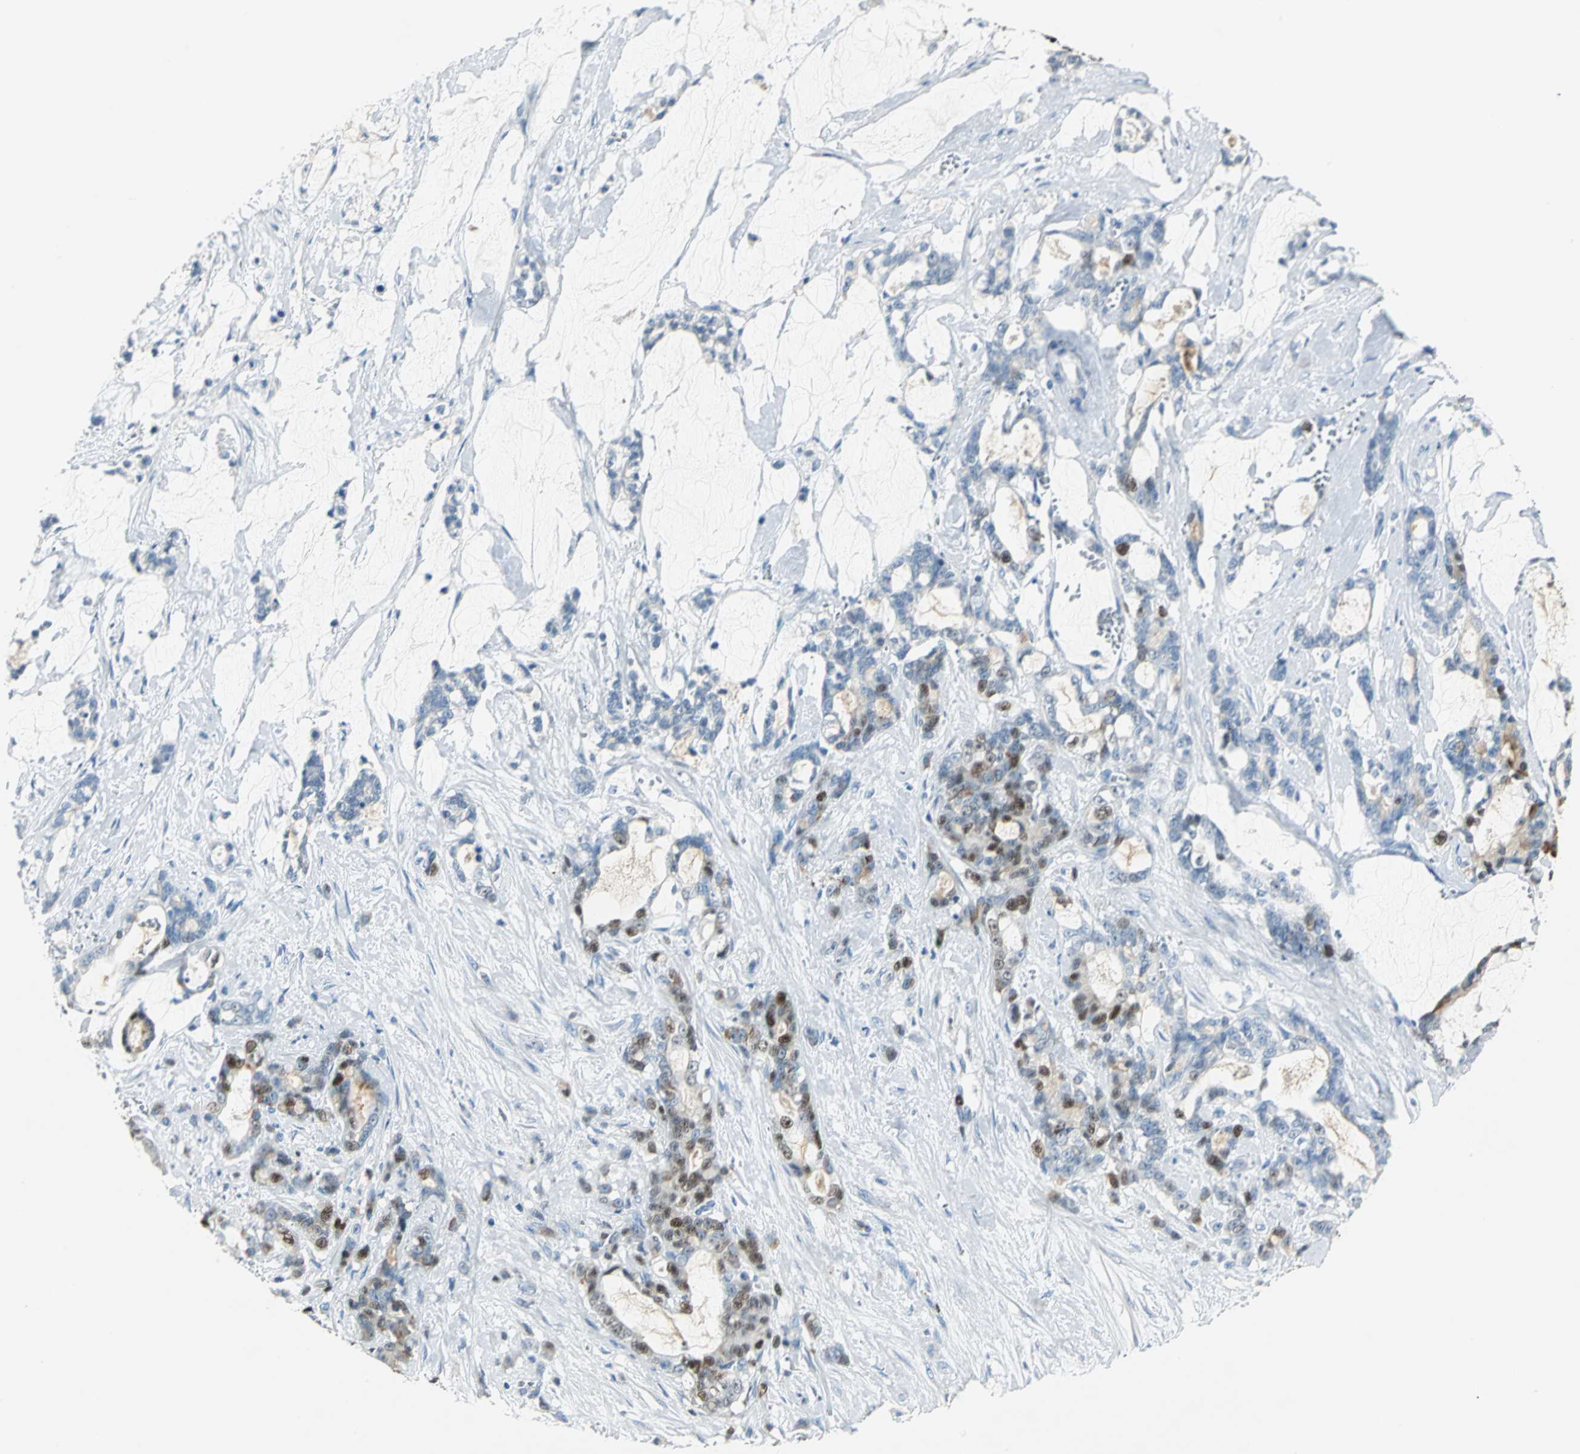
{"staining": {"intensity": "strong", "quantity": "25%-75%", "location": "nuclear"}, "tissue": "pancreatic cancer", "cell_type": "Tumor cells", "image_type": "cancer", "snomed": [{"axis": "morphology", "description": "Adenocarcinoma, NOS"}, {"axis": "topography", "description": "Pancreas"}], "caption": "High-magnification brightfield microscopy of pancreatic cancer stained with DAB (brown) and counterstained with hematoxylin (blue). tumor cells exhibit strong nuclear positivity is identified in approximately25%-75% of cells.", "gene": "MCM4", "patient": {"sex": "female", "age": 73}}